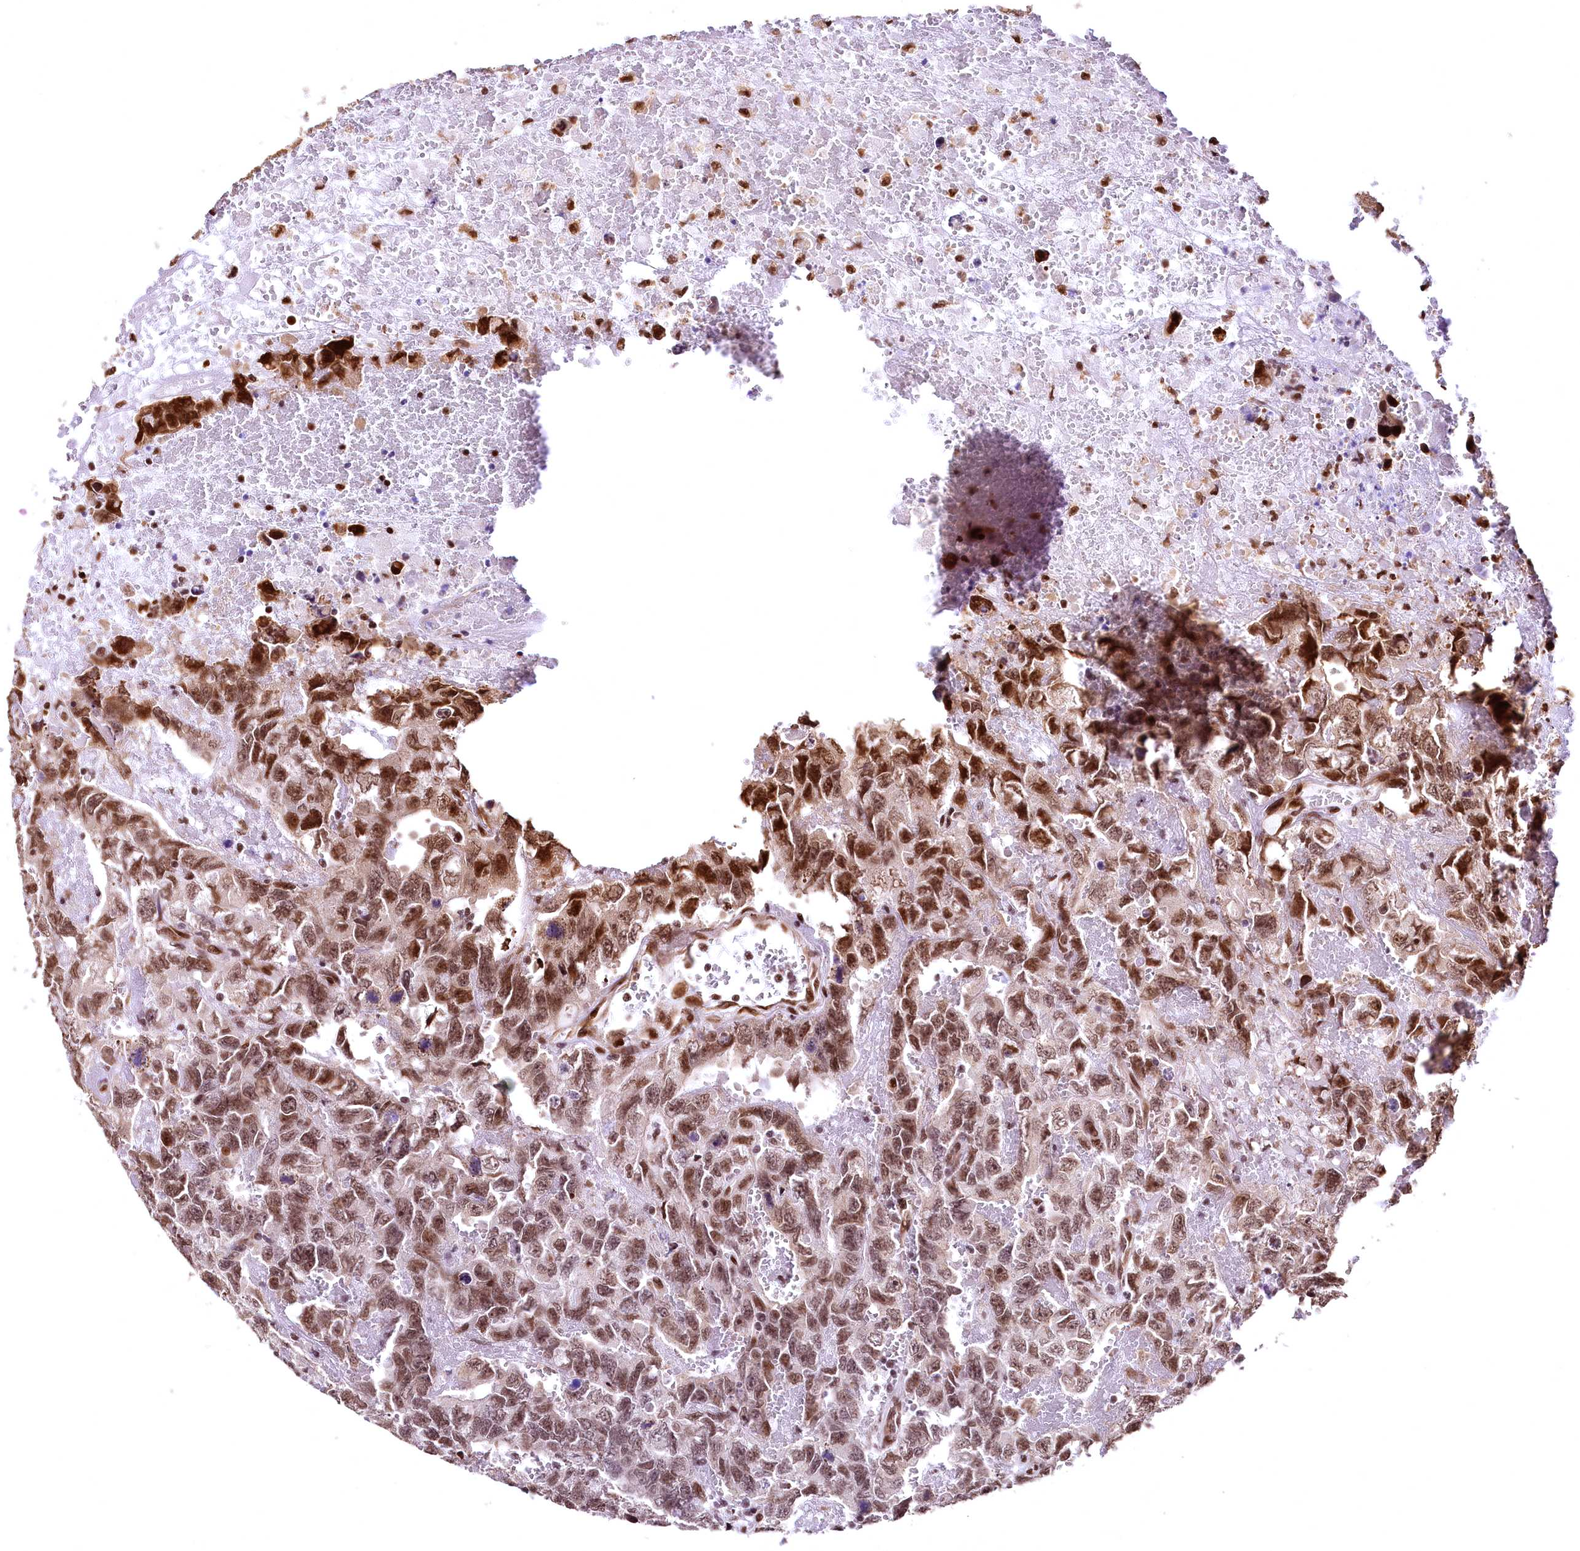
{"staining": {"intensity": "moderate", "quantity": ">75%", "location": "nuclear"}, "tissue": "testis cancer", "cell_type": "Tumor cells", "image_type": "cancer", "snomed": [{"axis": "morphology", "description": "Carcinoma, Embryonal, NOS"}, {"axis": "topography", "description": "Testis"}], "caption": "This is an image of immunohistochemistry (IHC) staining of testis cancer, which shows moderate staining in the nuclear of tumor cells.", "gene": "PDS5B", "patient": {"sex": "male", "age": 45}}